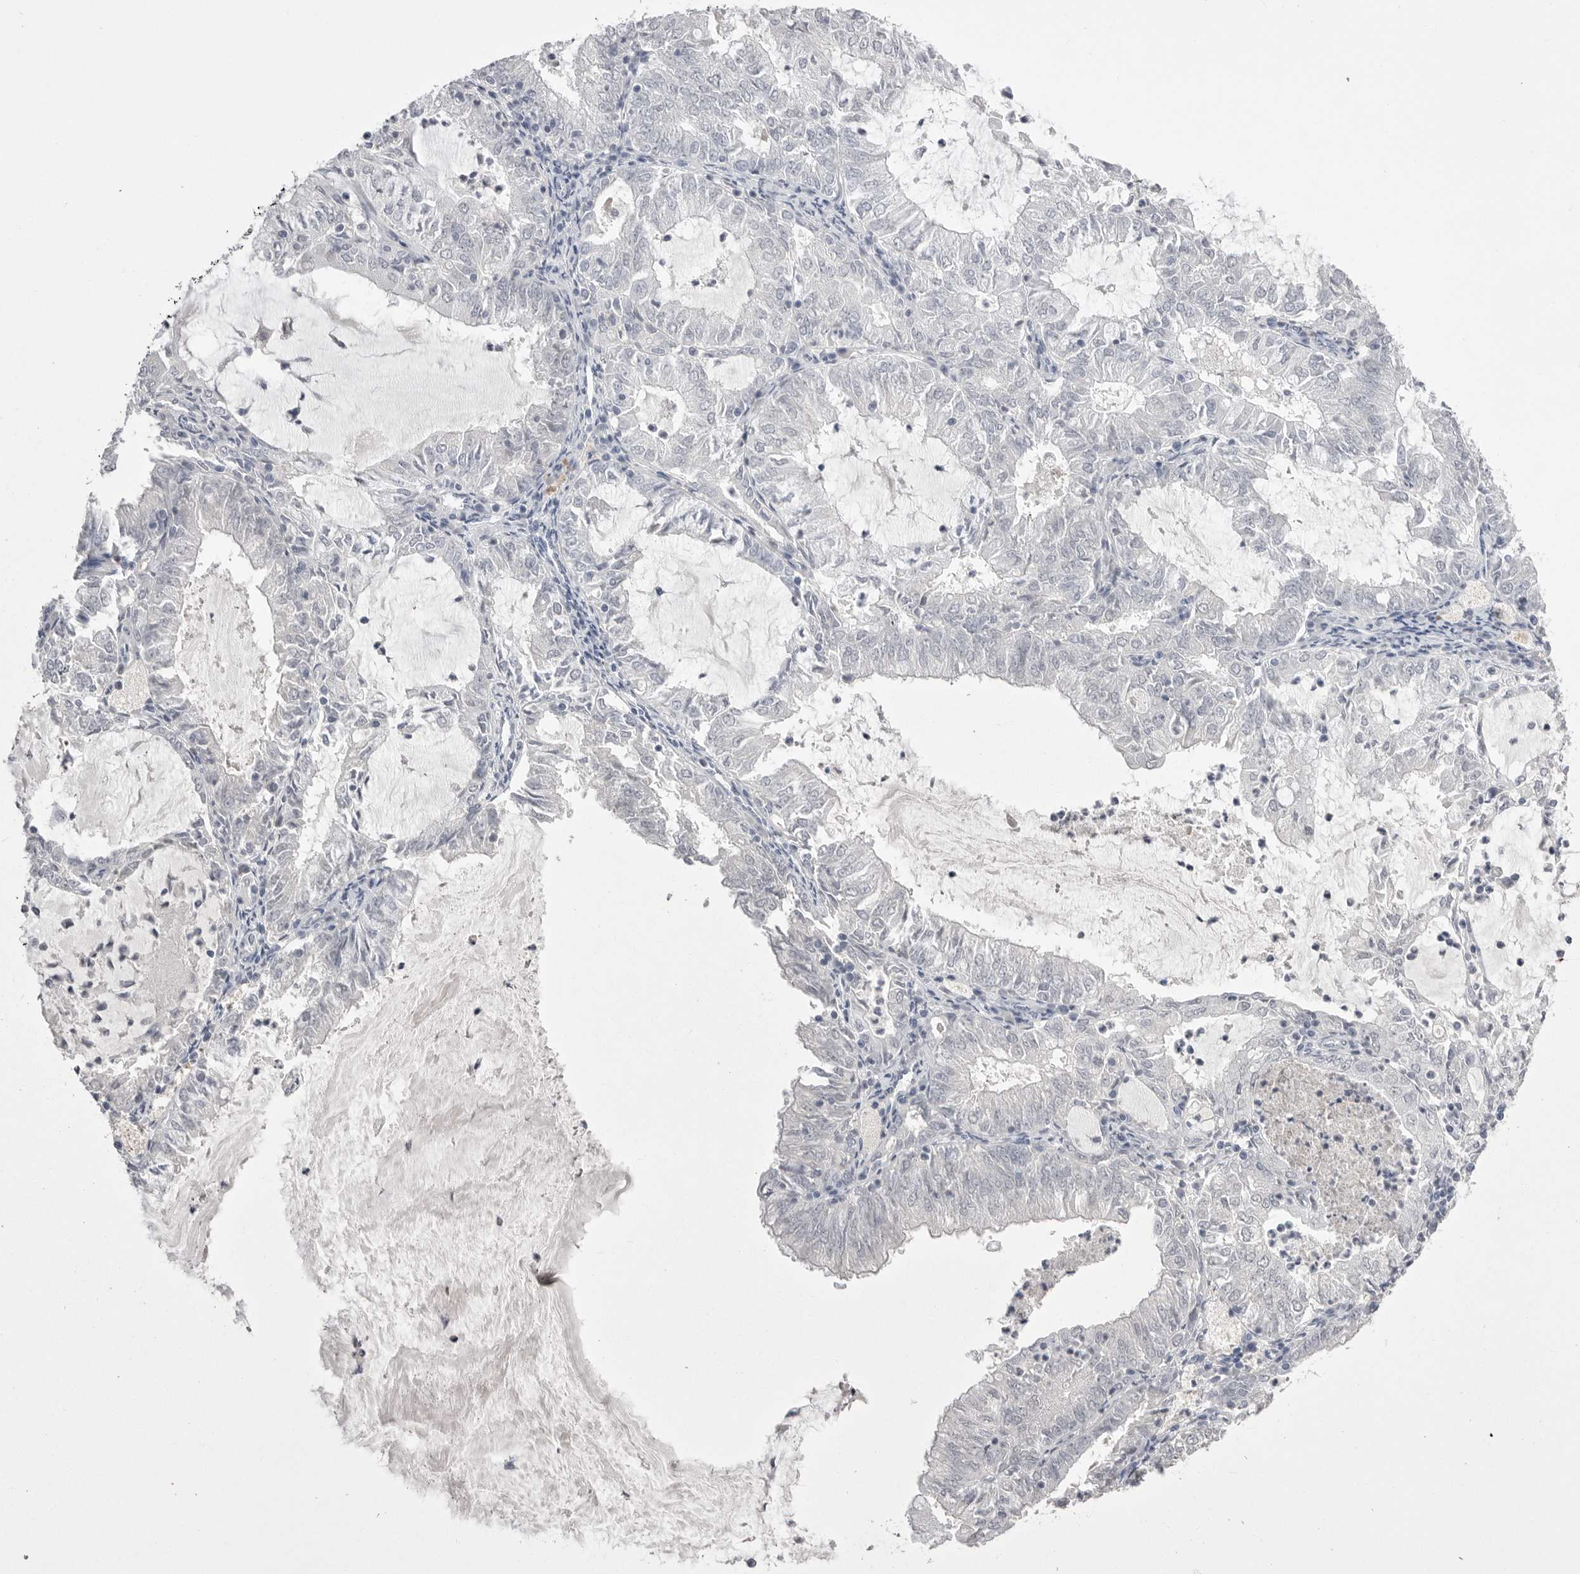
{"staining": {"intensity": "negative", "quantity": "none", "location": "none"}, "tissue": "endometrial cancer", "cell_type": "Tumor cells", "image_type": "cancer", "snomed": [{"axis": "morphology", "description": "Adenocarcinoma, NOS"}, {"axis": "topography", "description": "Endometrium"}], "caption": "Immunohistochemistry of endometrial adenocarcinoma displays no positivity in tumor cells.", "gene": "CPB1", "patient": {"sex": "female", "age": 57}}